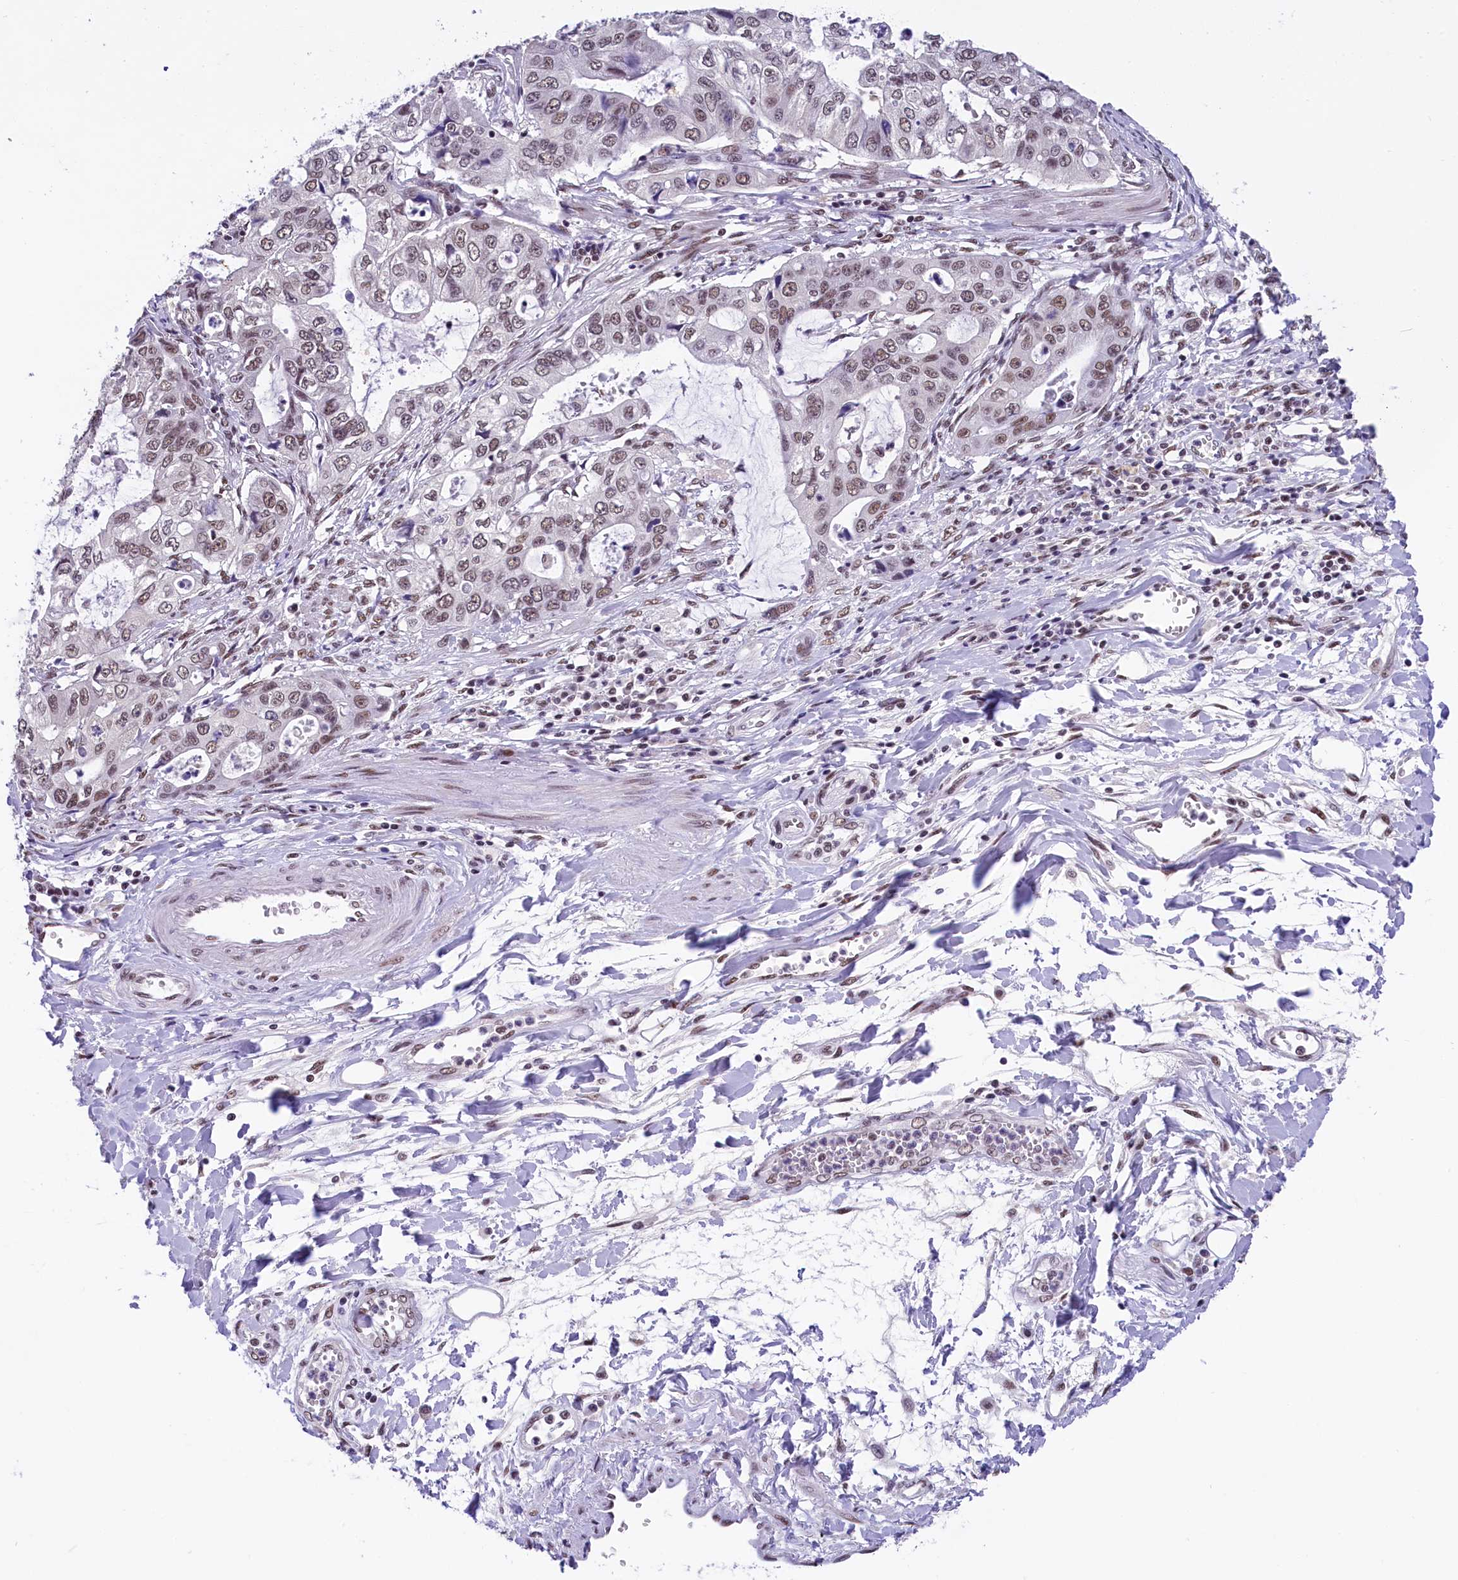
{"staining": {"intensity": "weak", "quantity": ">75%", "location": "nuclear"}, "tissue": "stomach cancer", "cell_type": "Tumor cells", "image_type": "cancer", "snomed": [{"axis": "morphology", "description": "Adenocarcinoma, NOS"}, {"axis": "topography", "description": "Stomach, upper"}], "caption": "Stomach cancer (adenocarcinoma) stained with a brown dye reveals weak nuclear positive expression in approximately >75% of tumor cells.", "gene": "ZC3H4", "patient": {"sex": "female", "age": 52}}